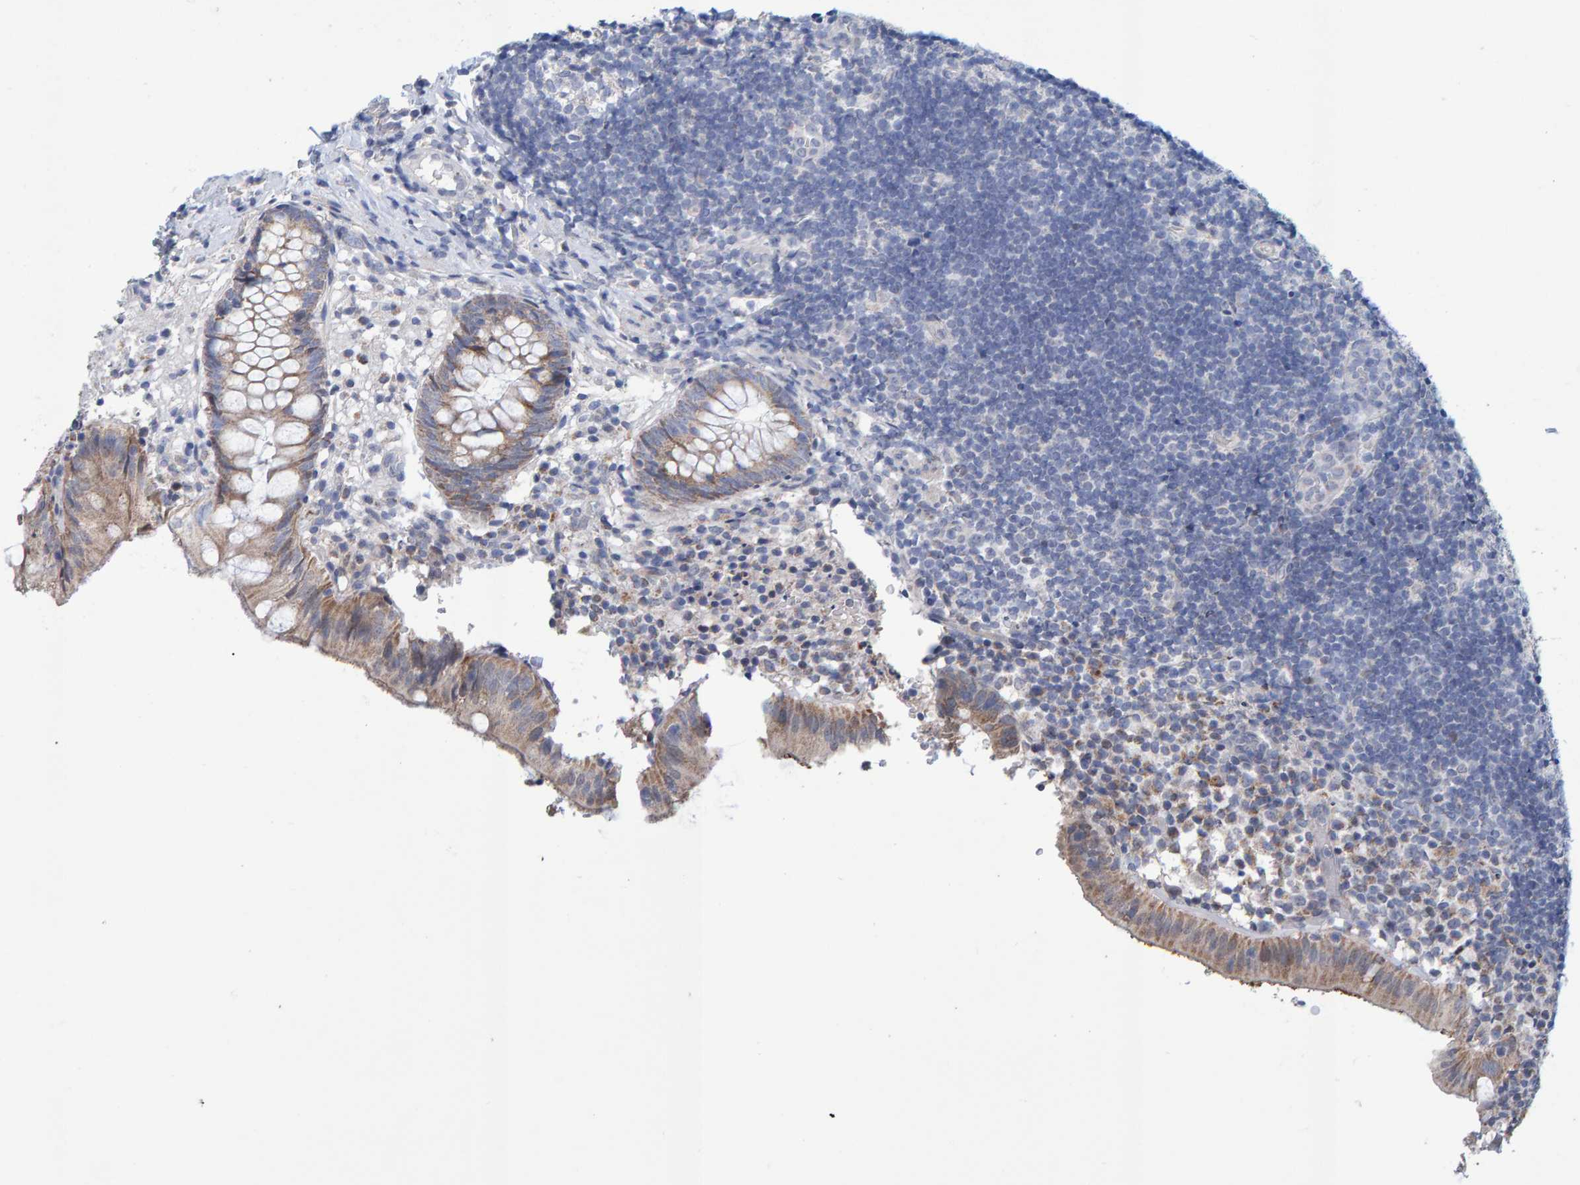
{"staining": {"intensity": "moderate", "quantity": ">75%", "location": "cytoplasmic/membranous"}, "tissue": "appendix", "cell_type": "Glandular cells", "image_type": "normal", "snomed": [{"axis": "morphology", "description": "Normal tissue, NOS"}, {"axis": "topography", "description": "Appendix"}], "caption": "Appendix stained with immunohistochemistry exhibits moderate cytoplasmic/membranous positivity in about >75% of glandular cells.", "gene": "USP43", "patient": {"sex": "male", "age": 8}}